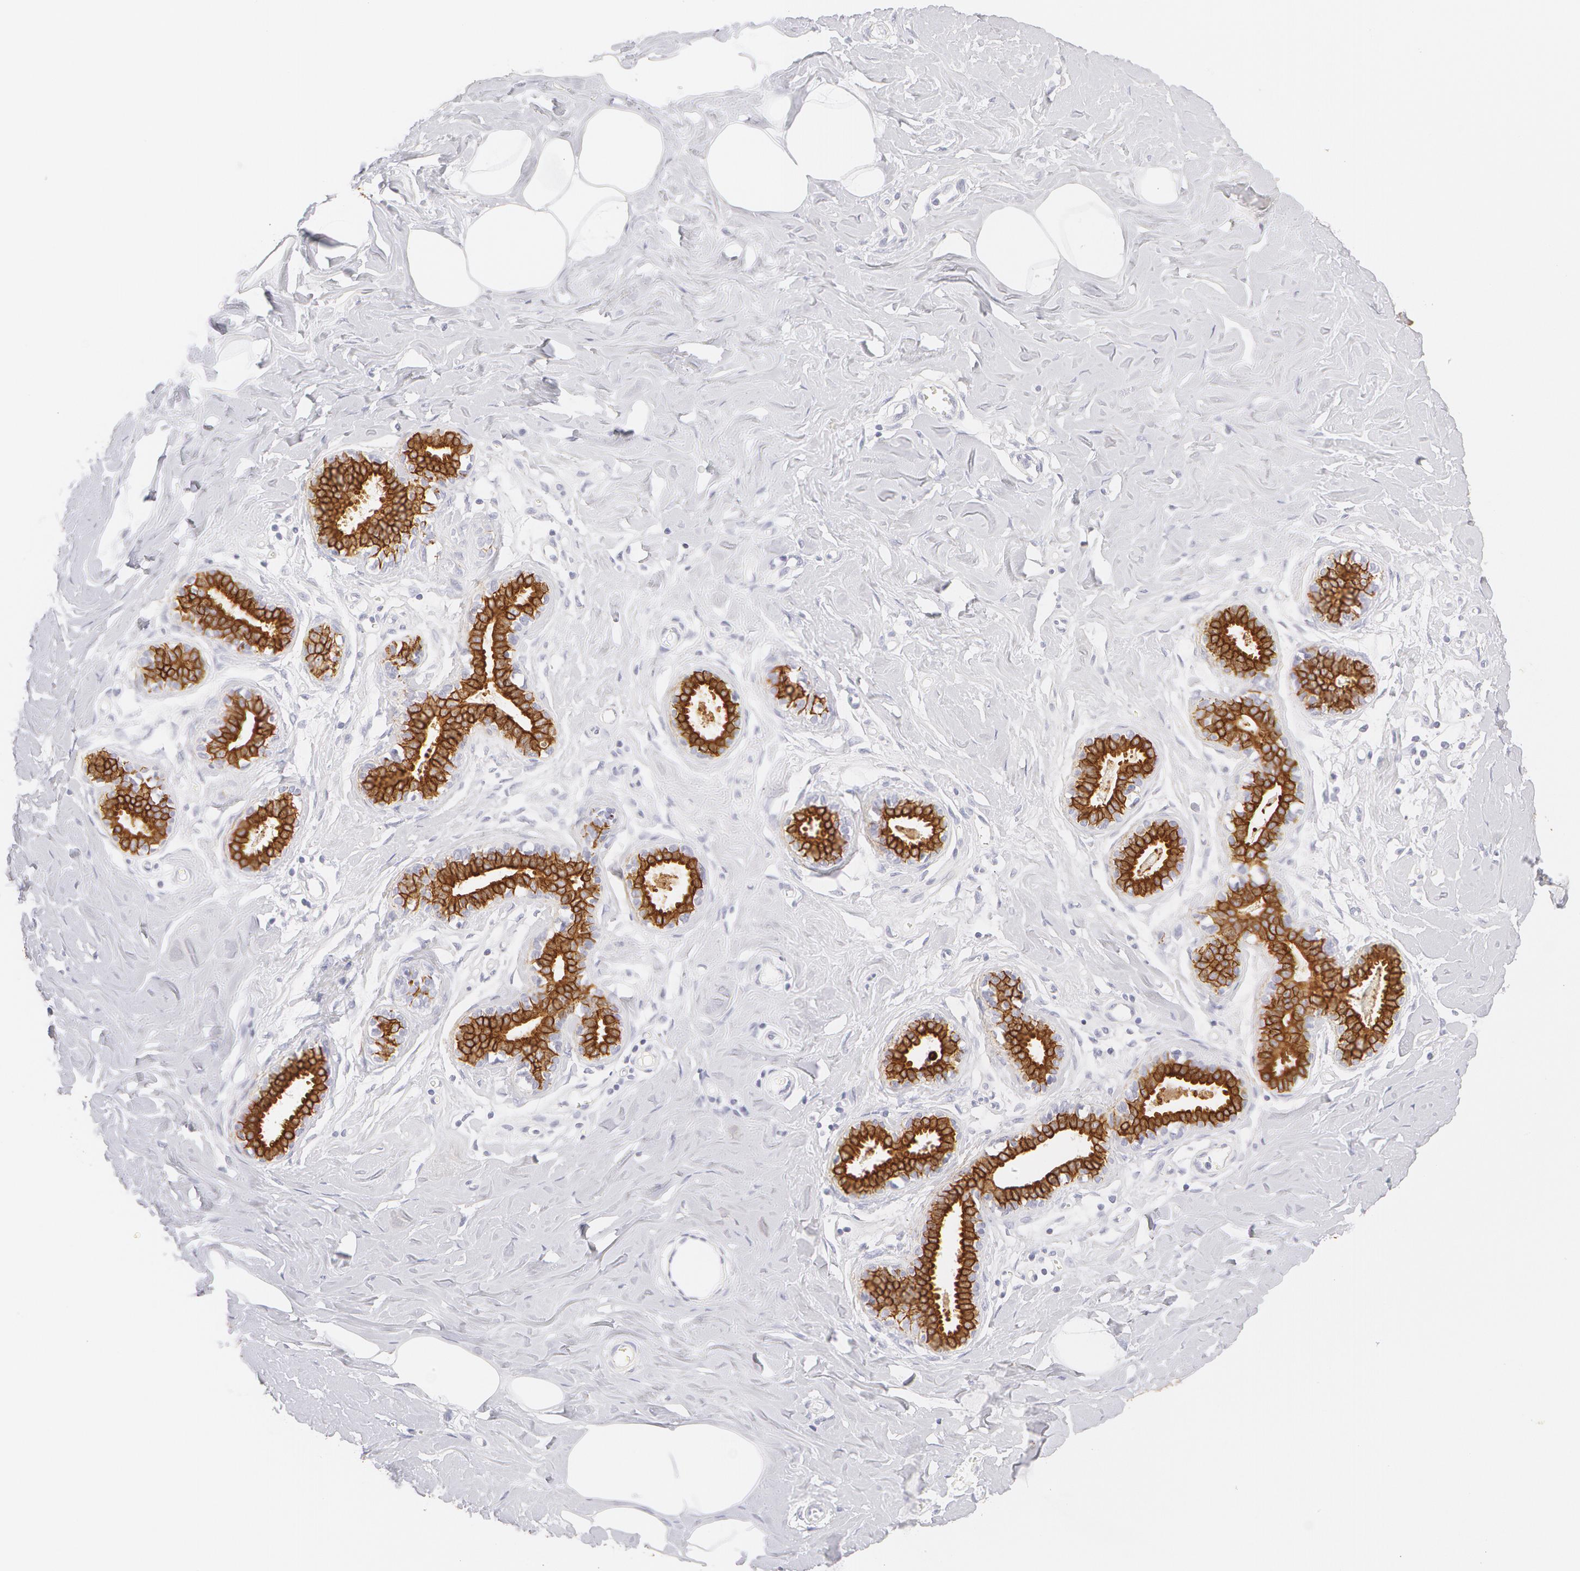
{"staining": {"intensity": "negative", "quantity": "none", "location": "none"}, "tissue": "breast", "cell_type": "Adipocytes", "image_type": "normal", "snomed": [{"axis": "morphology", "description": "Normal tissue, NOS"}, {"axis": "topography", "description": "Breast"}], "caption": "Adipocytes are negative for brown protein staining in unremarkable breast. (Stains: DAB (3,3'-diaminobenzidine) immunohistochemistry with hematoxylin counter stain, Microscopy: brightfield microscopy at high magnification).", "gene": "KRT8", "patient": {"sex": "female", "age": 45}}